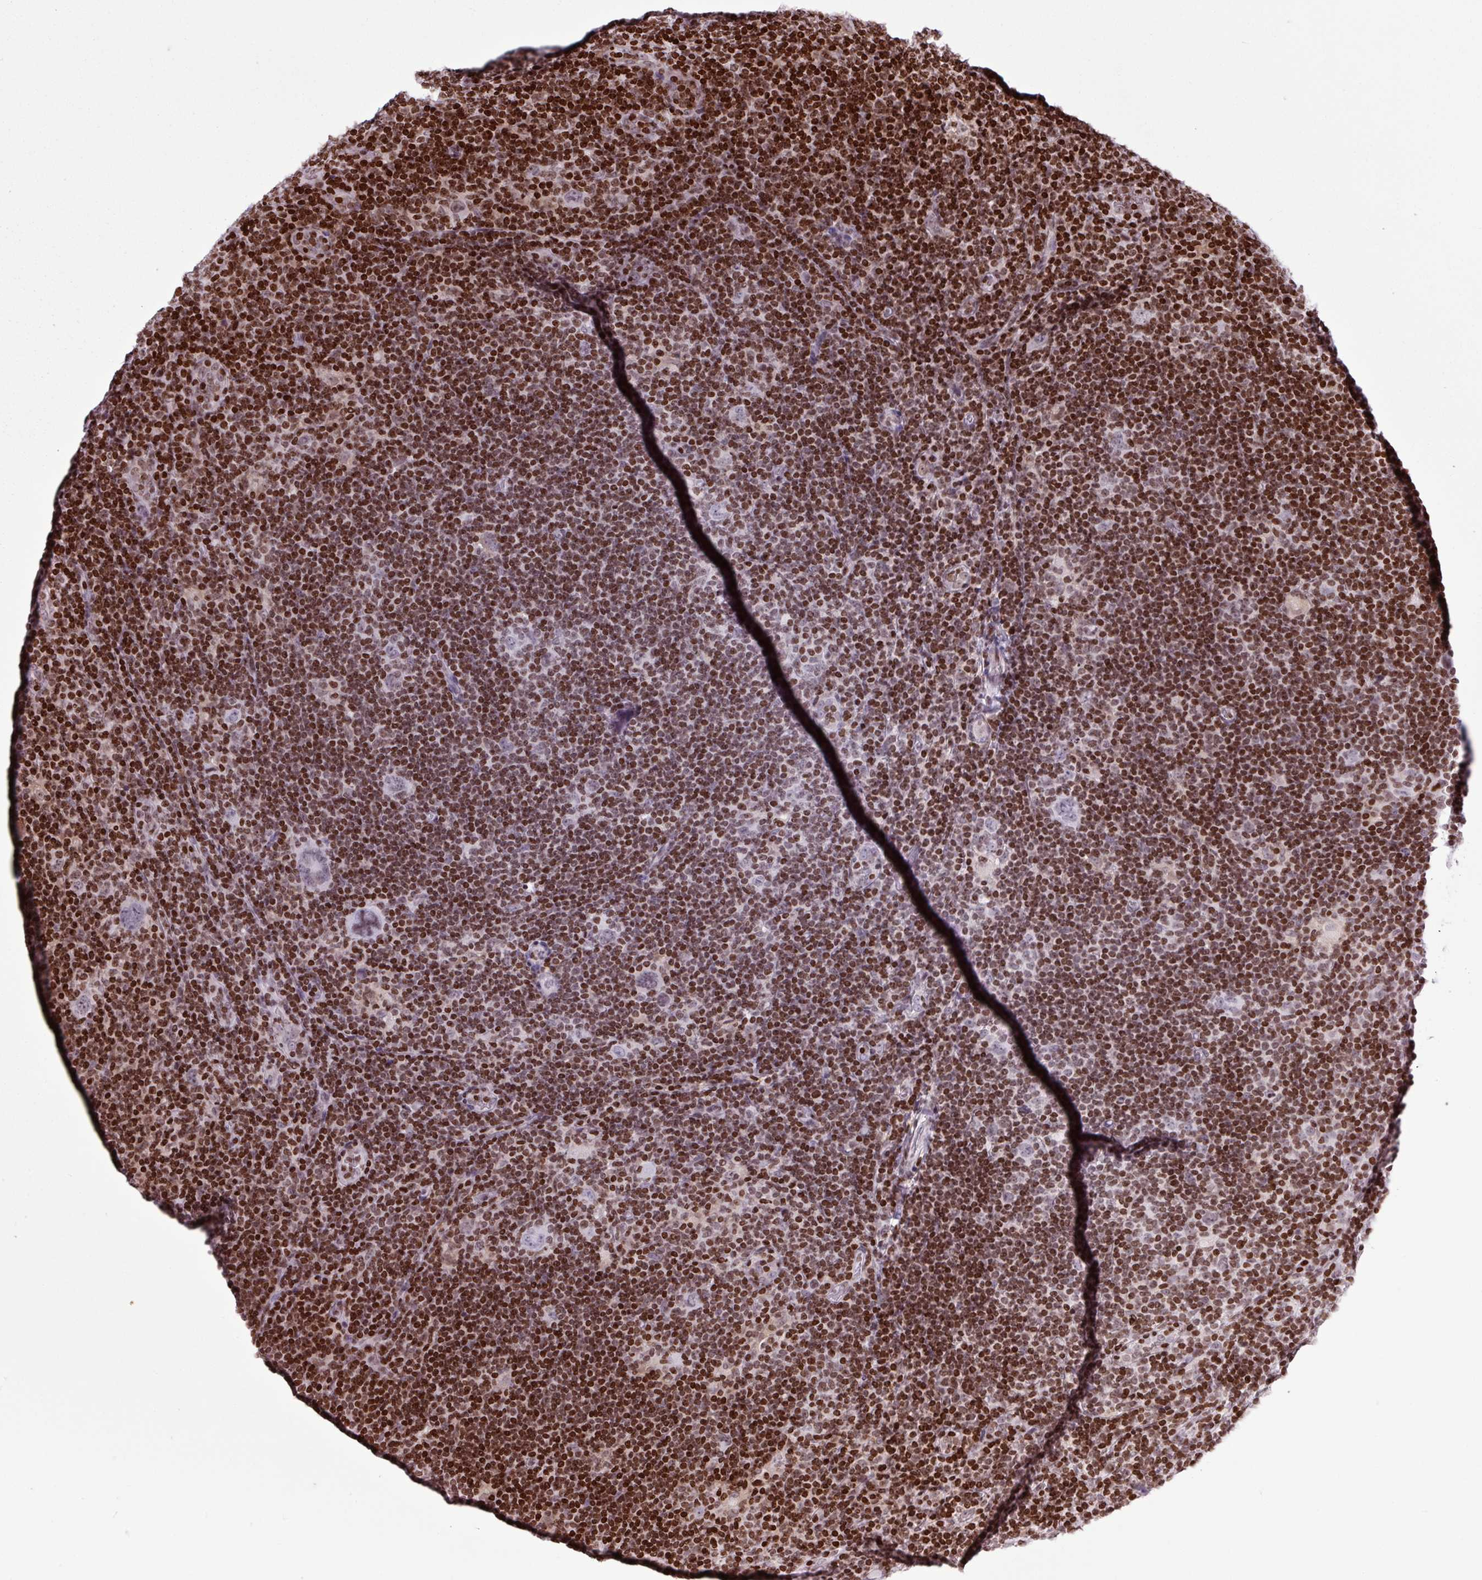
{"staining": {"intensity": "negative", "quantity": "none", "location": "none"}, "tissue": "lymphoma", "cell_type": "Tumor cells", "image_type": "cancer", "snomed": [{"axis": "morphology", "description": "Hodgkin's disease, NOS"}, {"axis": "topography", "description": "Lymph node"}], "caption": "Protein analysis of Hodgkin's disease reveals no significant expression in tumor cells.", "gene": "H1-3", "patient": {"sex": "female", "age": 57}}